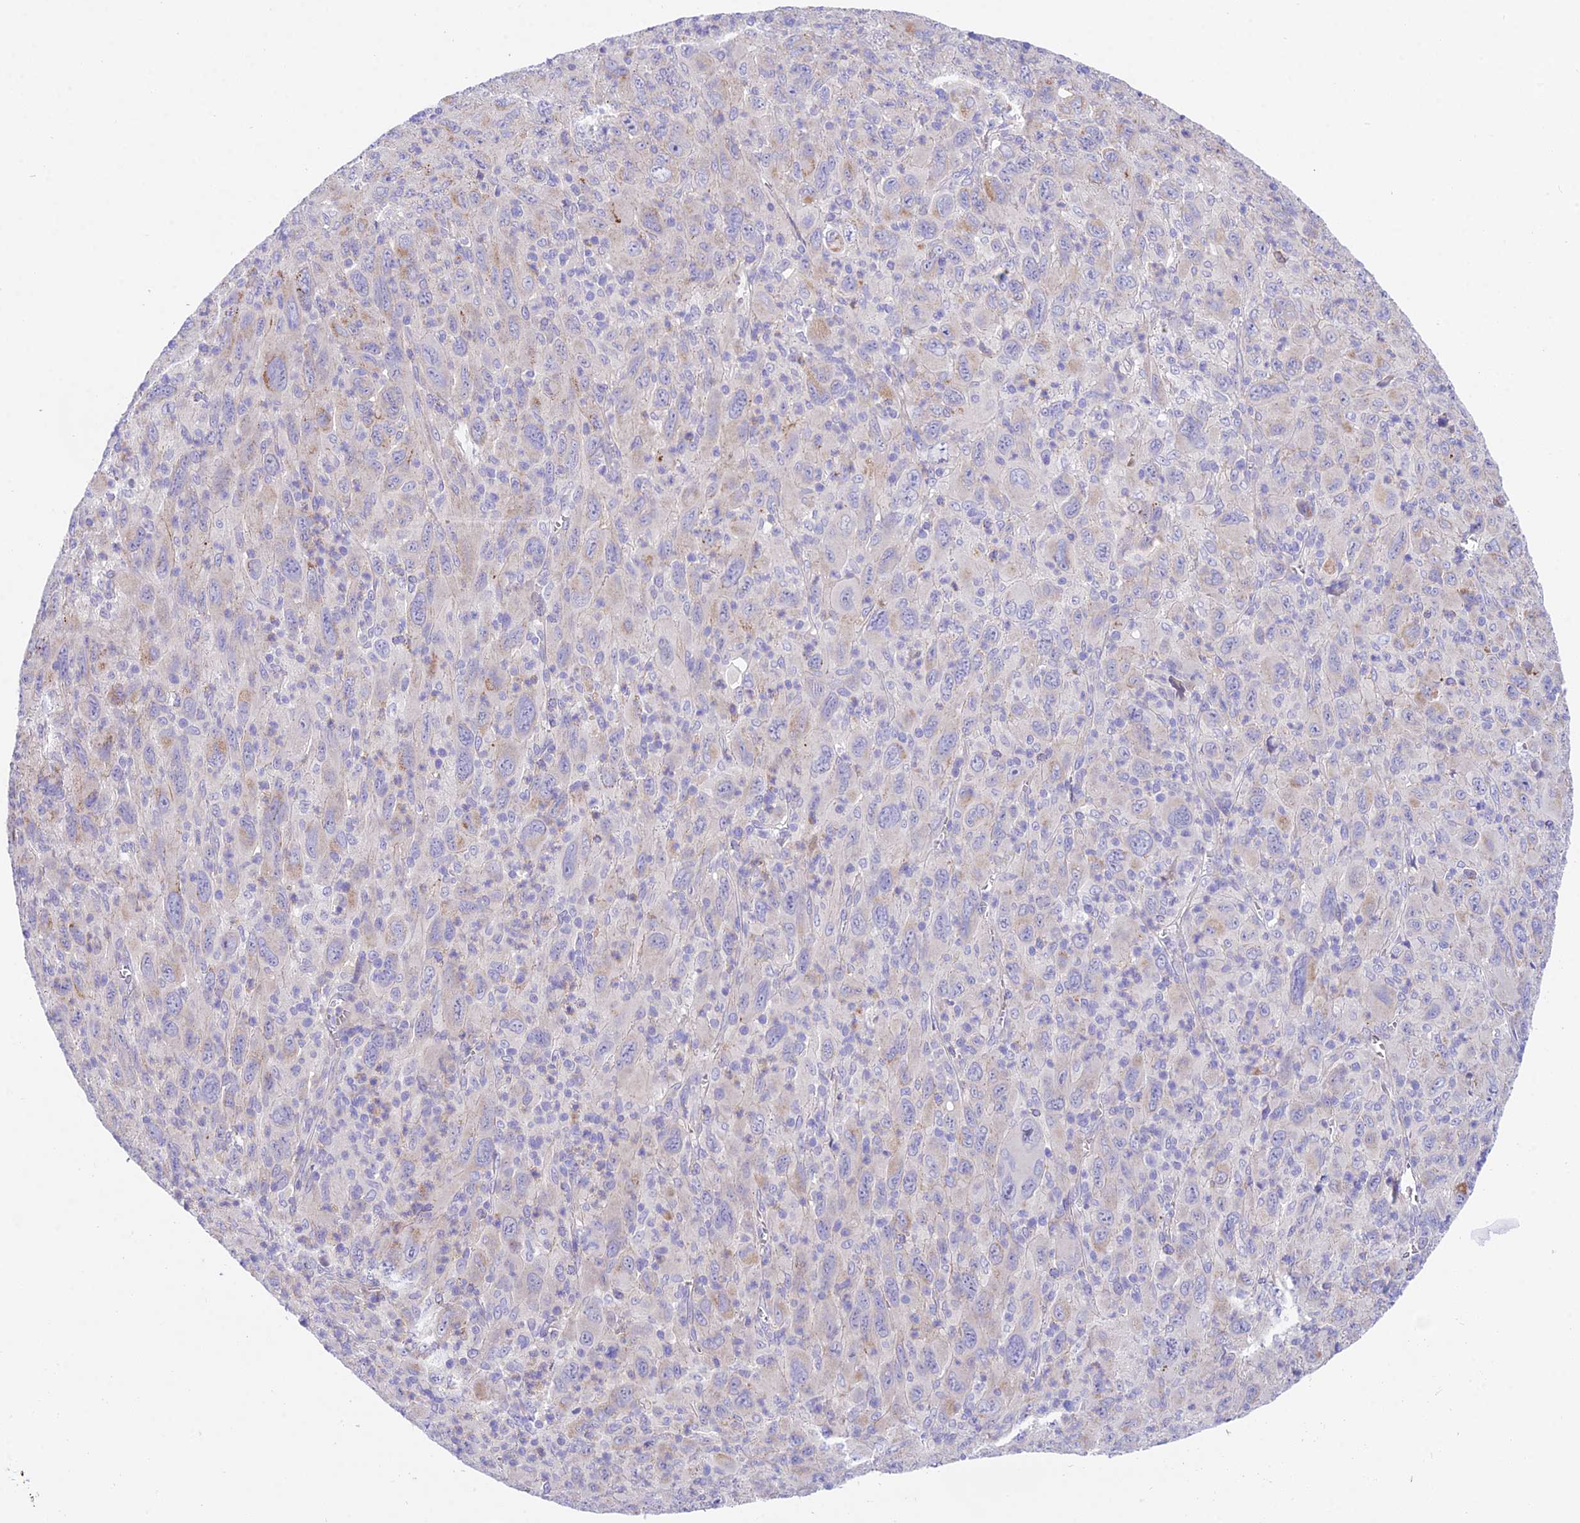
{"staining": {"intensity": "negative", "quantity": "none", "location": "none"}, "tissue": "melanoma", "cell_type": "Tumor cells", "image_type": "cancer", "snomed": [{"axis": "morphology", "description": "Malignant melanoma, Metastatic site"}, {"axis": "topography", "description": "Skin"}], "caption": "This image is of melanoma stained with IHC to label a protein in brown with the nuclei are counter-stained blue. There is no positivity in tumor cells. (Brightfield microscopy of DAB (3,3'-diaminobenzidine) immunohistochemistry at high magnification).", "gene": "TRIM43B", "patient": {"sex": "female", "age": 56}}